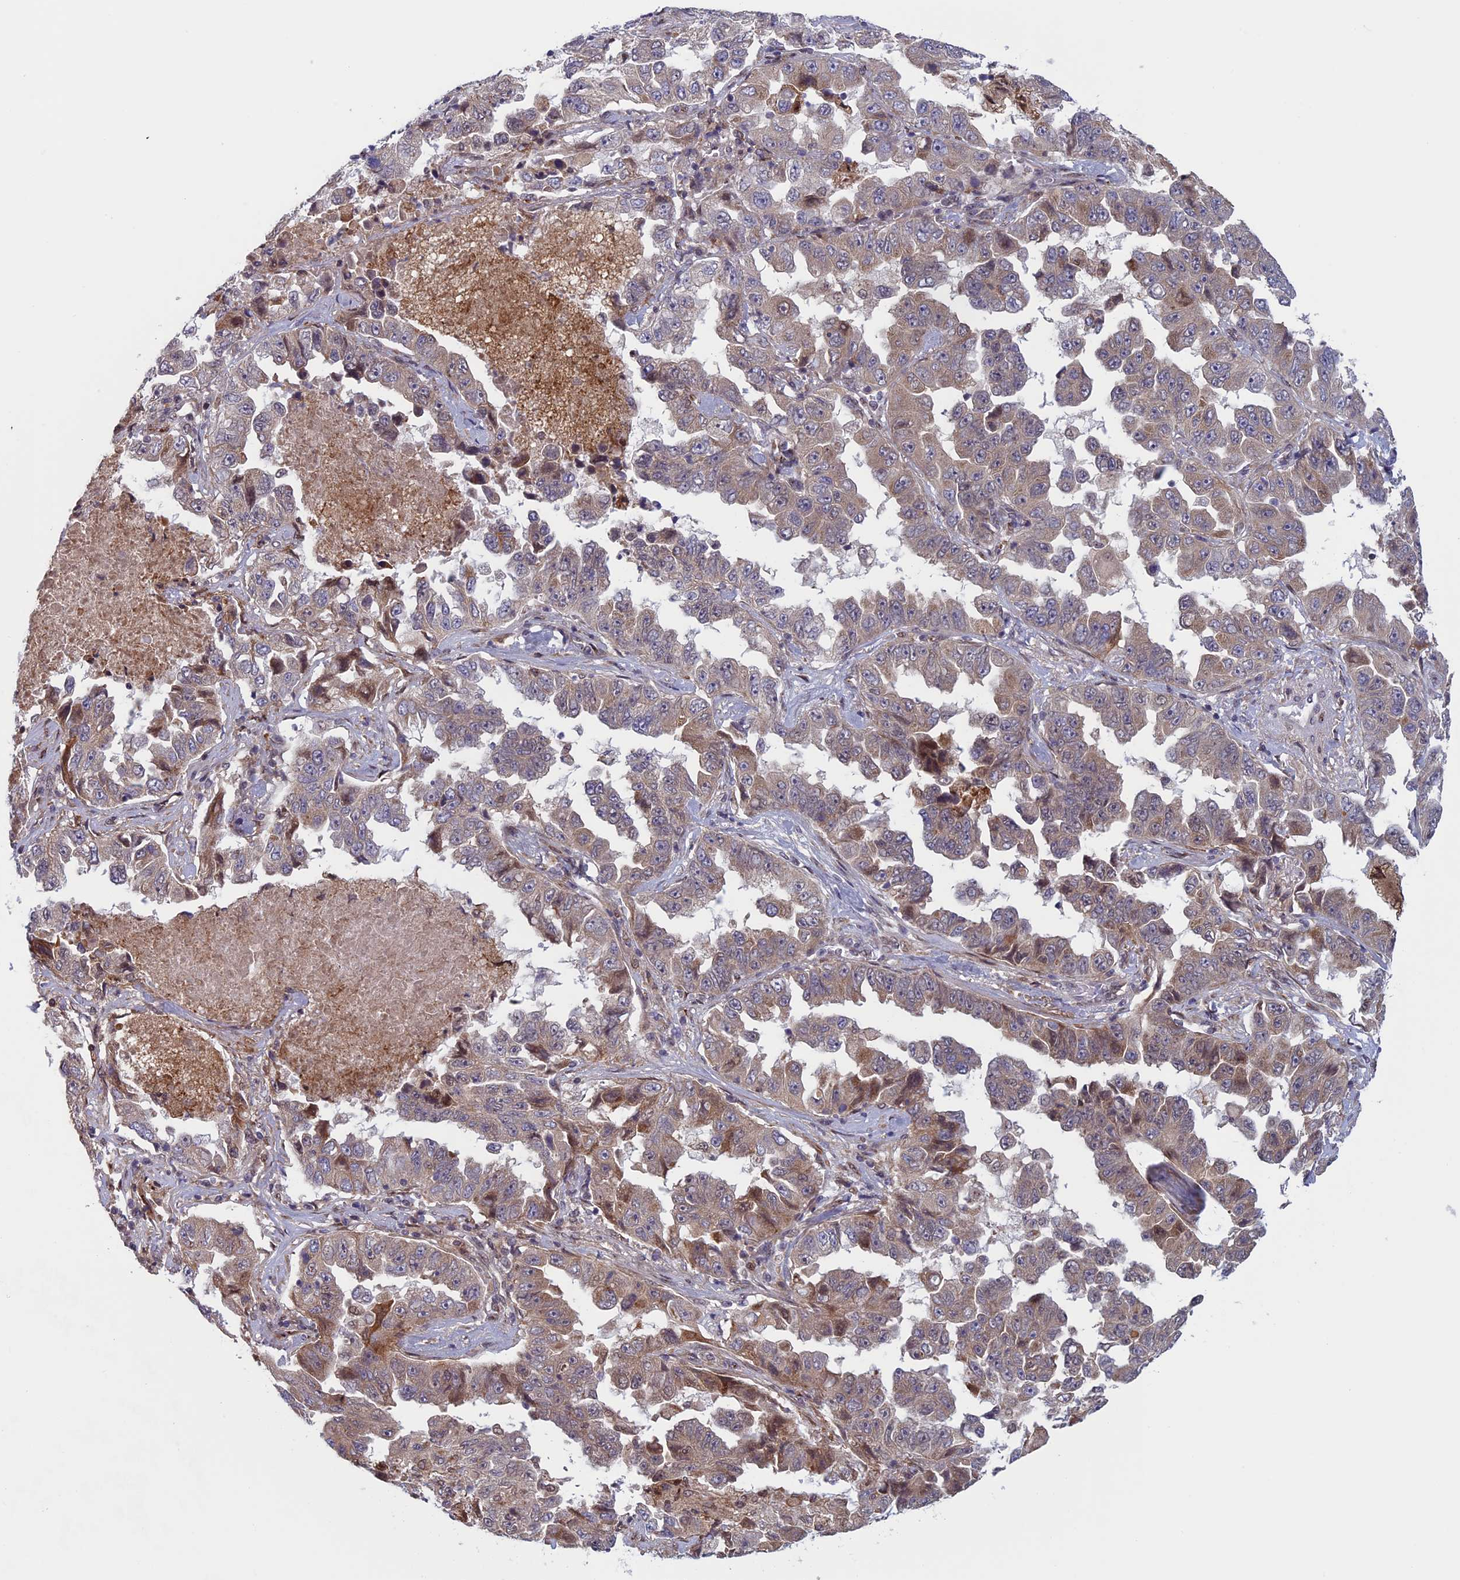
{"staining": {"intensity": "weak", "quantity": "25%-75%", "location": "cytoplasmic/membranous"}, "tissue": "lung cancer", "cell_type": "Tumor cells", "image_type": "cancer", "snomed": [{"axis": "morphology", "description": "Adenocarcinoma, NOS"}, {"axis": "topography", "description": "Lung"}], "caption": "High-power microscopy captured an immunohistochemistry micrograph of lung cancer, revealing weak cytoplasmic/membranous positivity in approximately 25%-75% of tumor cells.", "gene": "FADS1", "patient": {"sex": "female", "age": 51}}